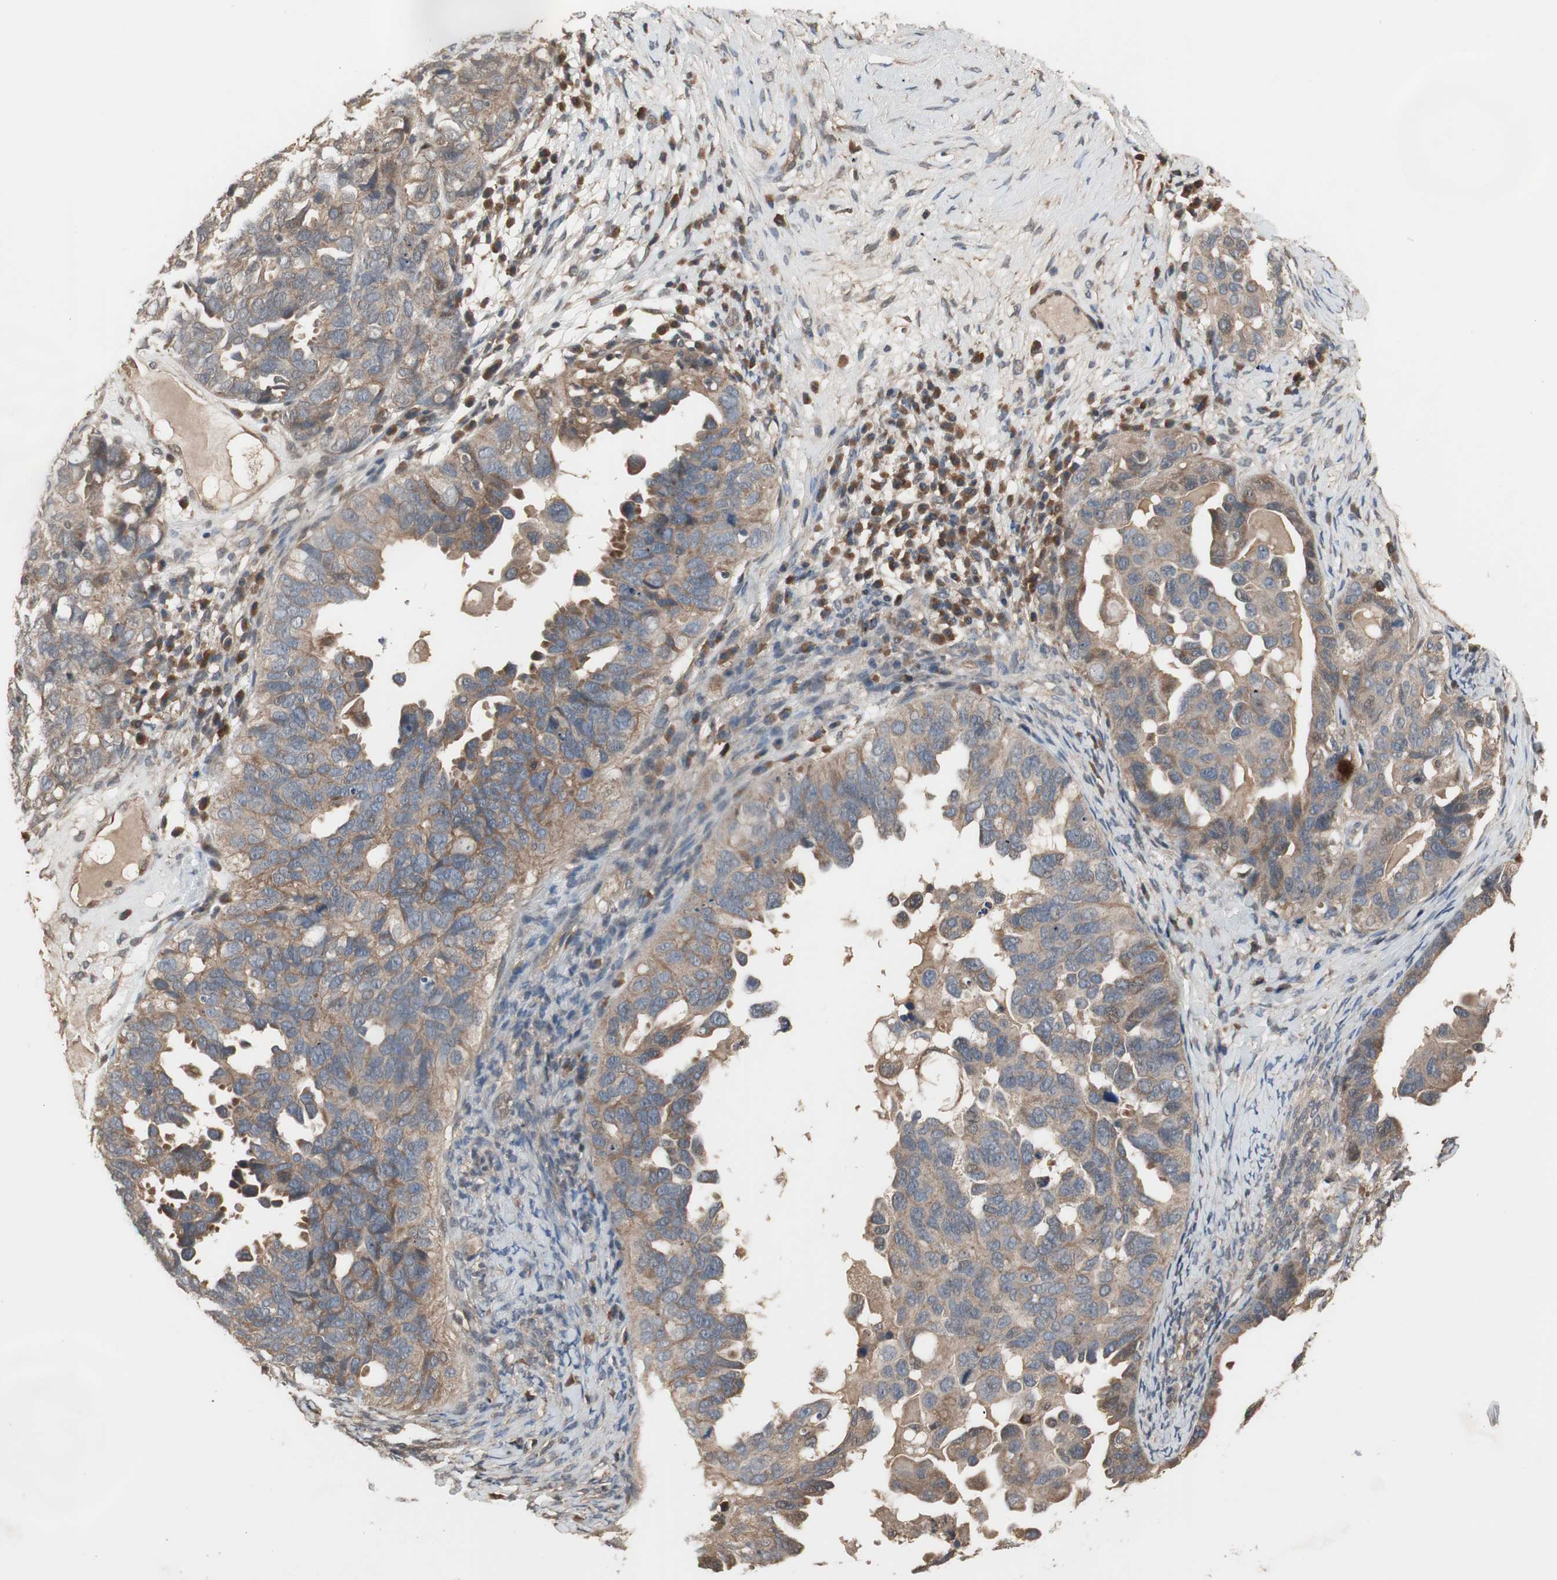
{"staining": {"intensity": "moderate", "quantity": ">75%", "location": "cytoplasmic/membranous"}, "tissue": "ovarian cancer", "cell_type": "Tumor cells", "image_type": "cancer", "snomed": [{"axis": "morphology", "description": "Cystadenocarcinoma, serous, NOS"}, {"axis": "topography", "description": "Ovary"}], "caption": "Tumor cells show medium levels of moderate cytoplasmic/membranous staining in approximately >75% of cells in serous cystadenocarcinoma (ovarian).", "gene": "PNPLA7", "patient": {"sex": "female", "age": 82}}